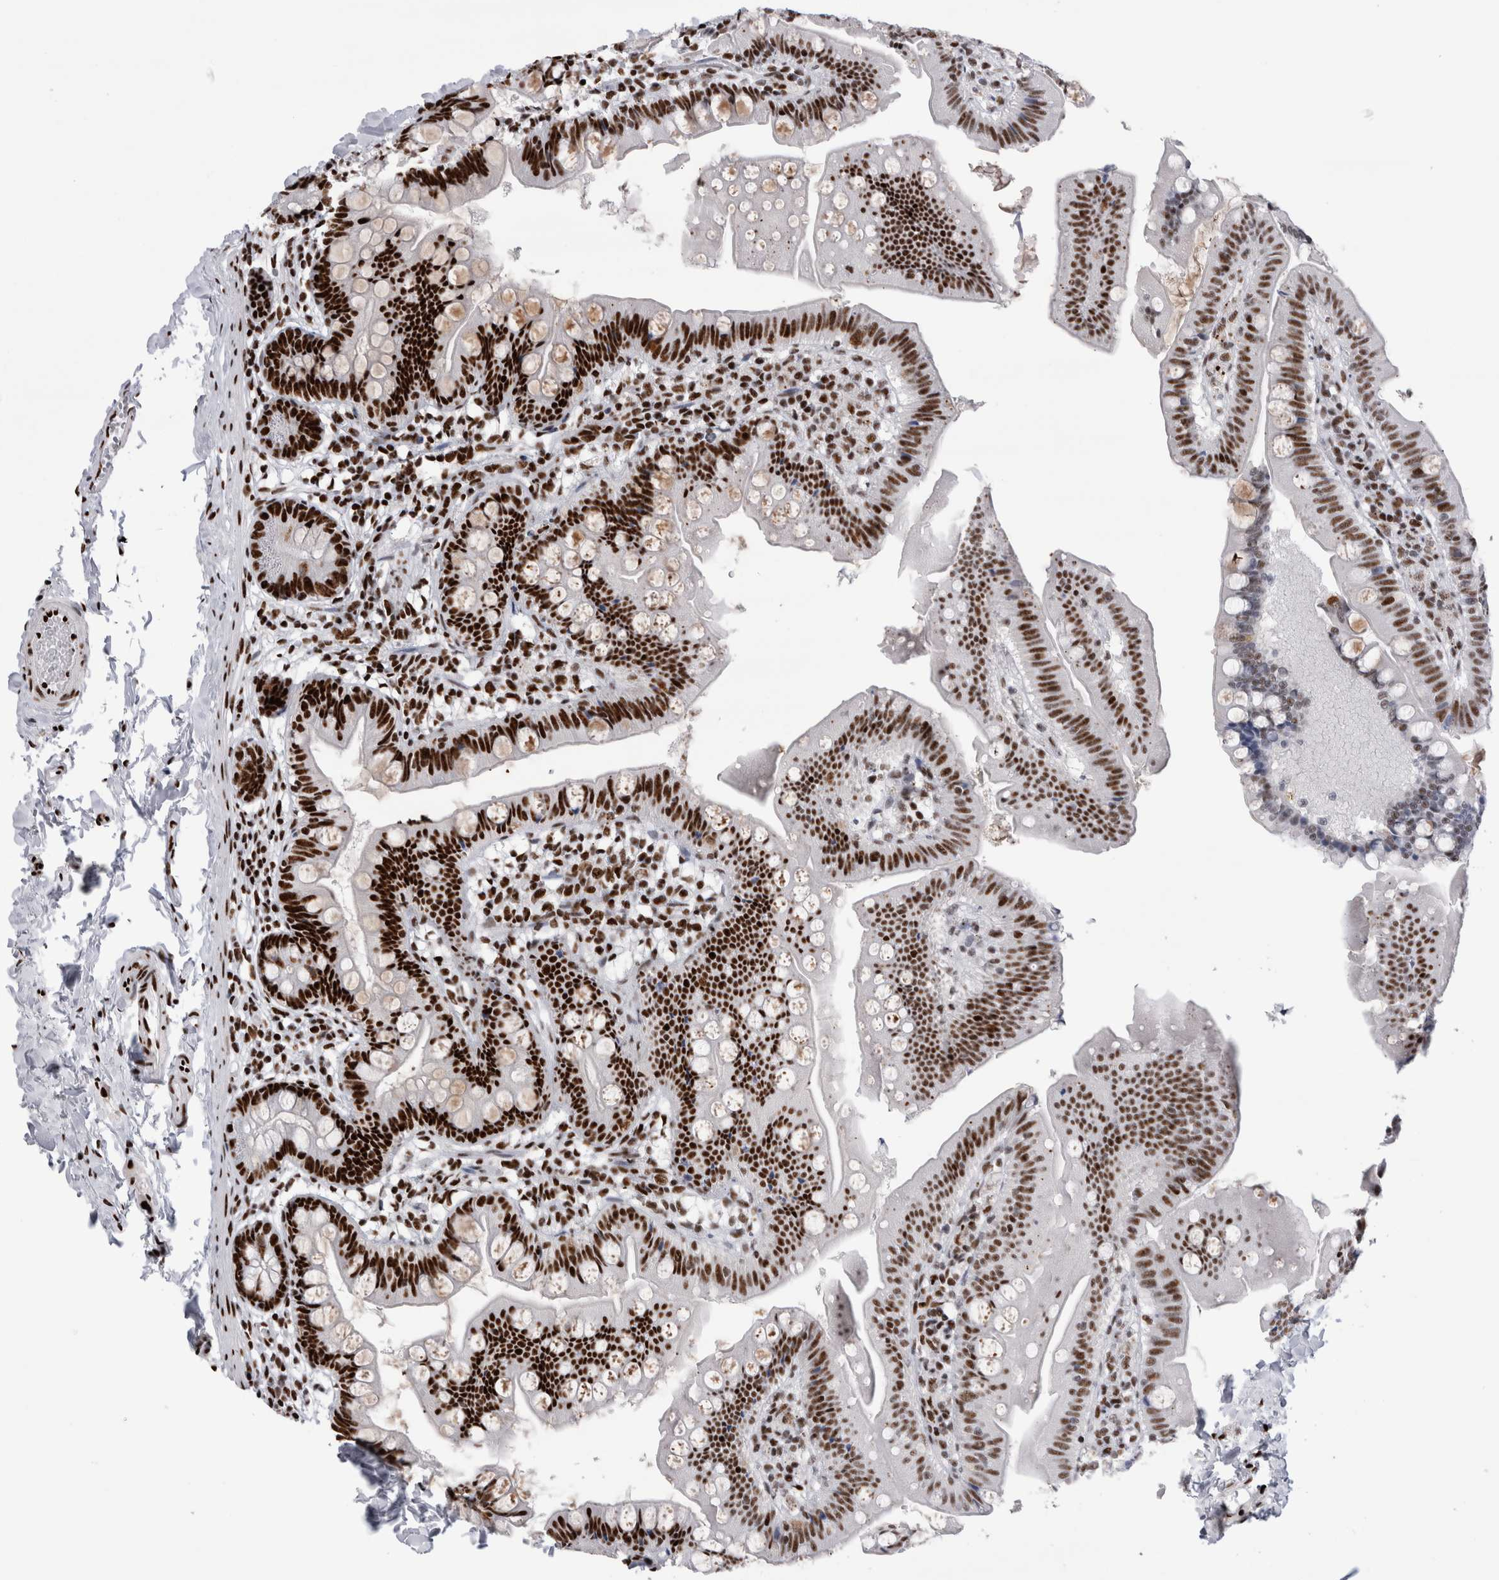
{"staining": {"intensity": "strong", "quantity": ">75%", "location": "nuclear"}, "tissue": "small intestine", "cell_type": "Glandular cells", "image_type": "normal", "snomed": [{"axis": "morphology", "description": "Normal tissue, NOS"}, {"axis": "topography", "description": "Small intestine"}], "caption": "Immunohistochemistry photomicrograph of unremarkable small intestine: small intestine stained using immunohistochemistry shows high levels of strong protein expression localized specifically in the nuclear of glandular cells, appearing as a nuclear brown color.", "gene": "RBM6", "patient": {"sex": "male", "age": 7}}